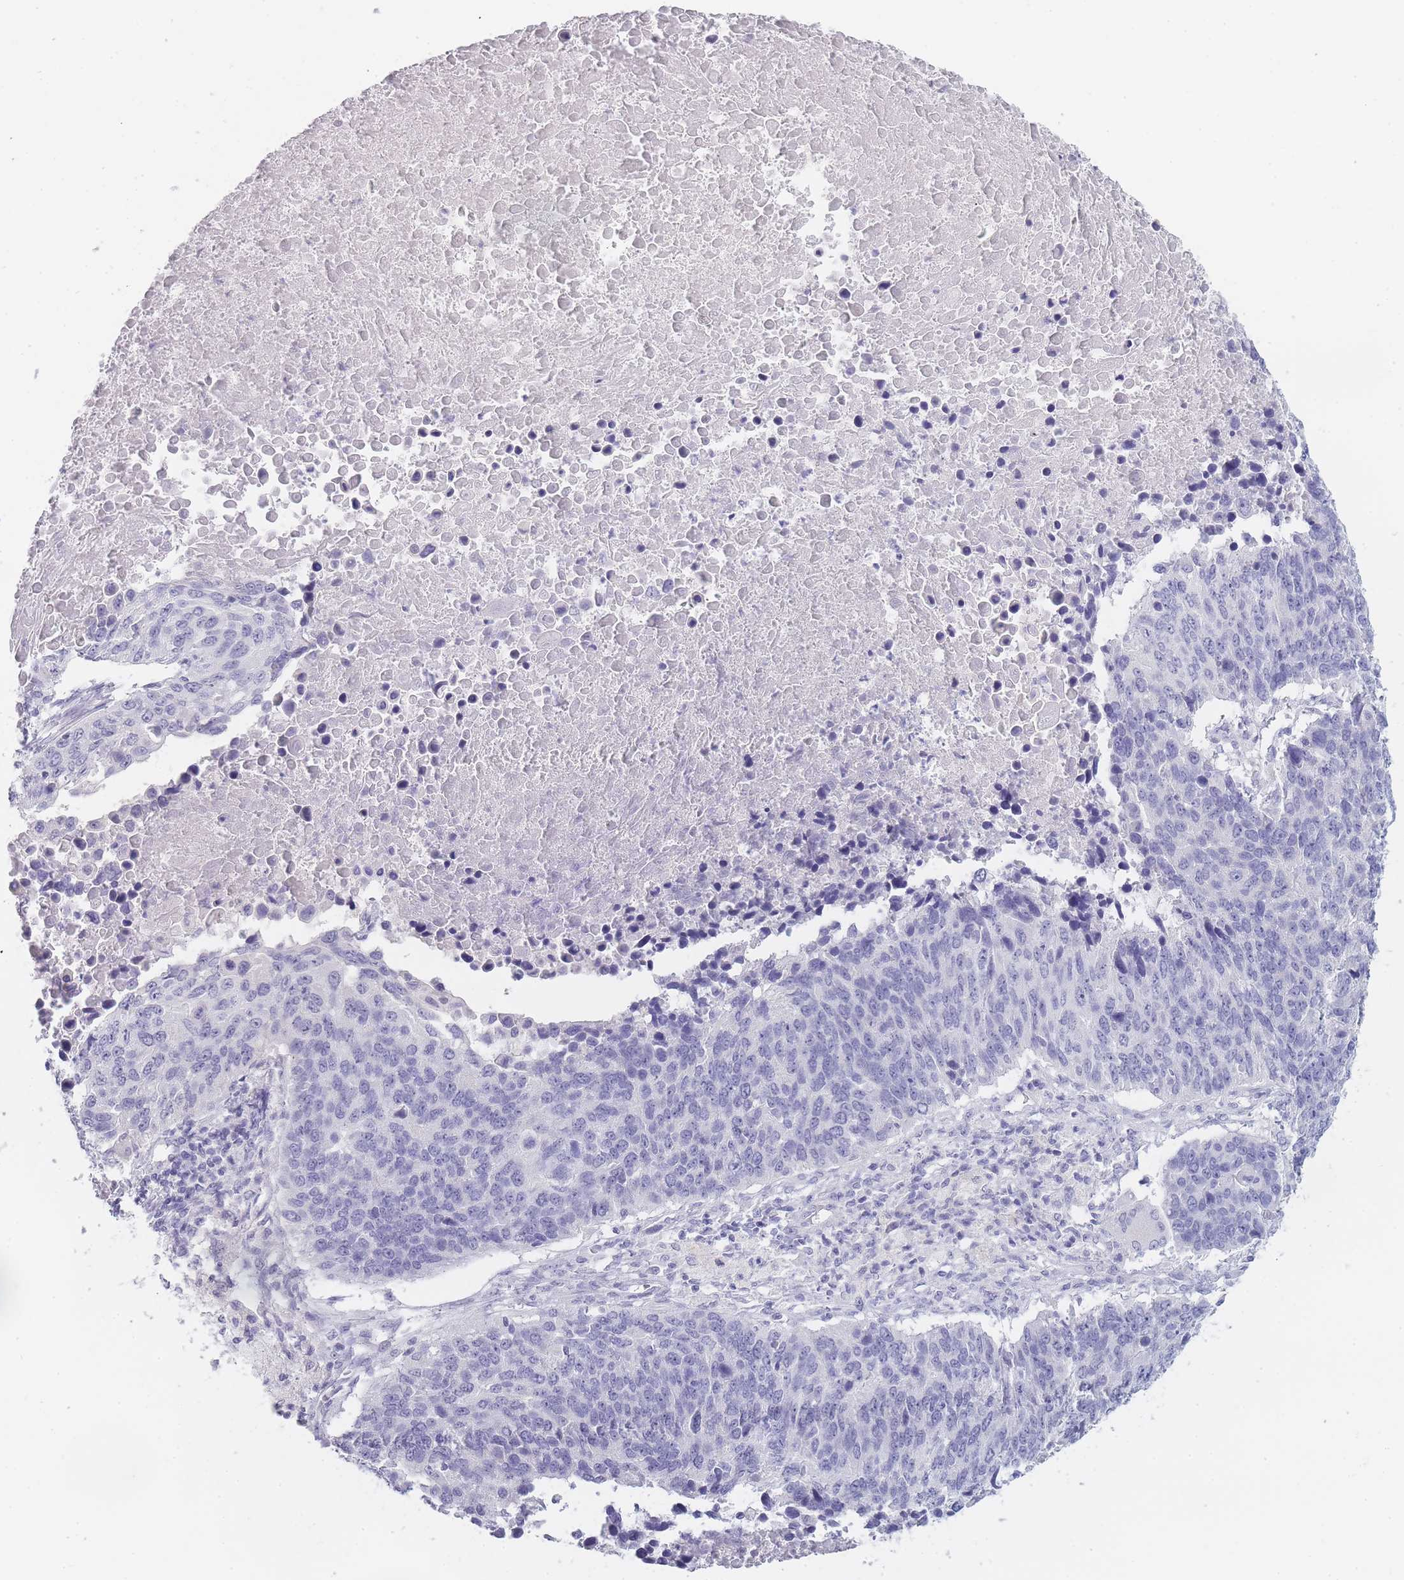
{"staining": {"intensity": "negative", "quantity": "none", "location": "none"}, "tissue": "lung cancer", "cell_type": "Tumor cells", "image_type": "cancer", "snomed": [{"axis": "morphology", "description": "Normal tissue, NOS"}, {"axis": "morphology", "description": "Squamous cell carcinoma, NOS"}, {"axis": "topography", "description": "Lymph node"}, {"axis": "topography", "description": "Lung"}], "caption": "IHC histopathology image of lung cancer (squamous cell carcinoma) stained for a protein (brown), which shows no staining in tumor cells.", "gene": "INS", "patient": {"sex": "male", "age": 66}}